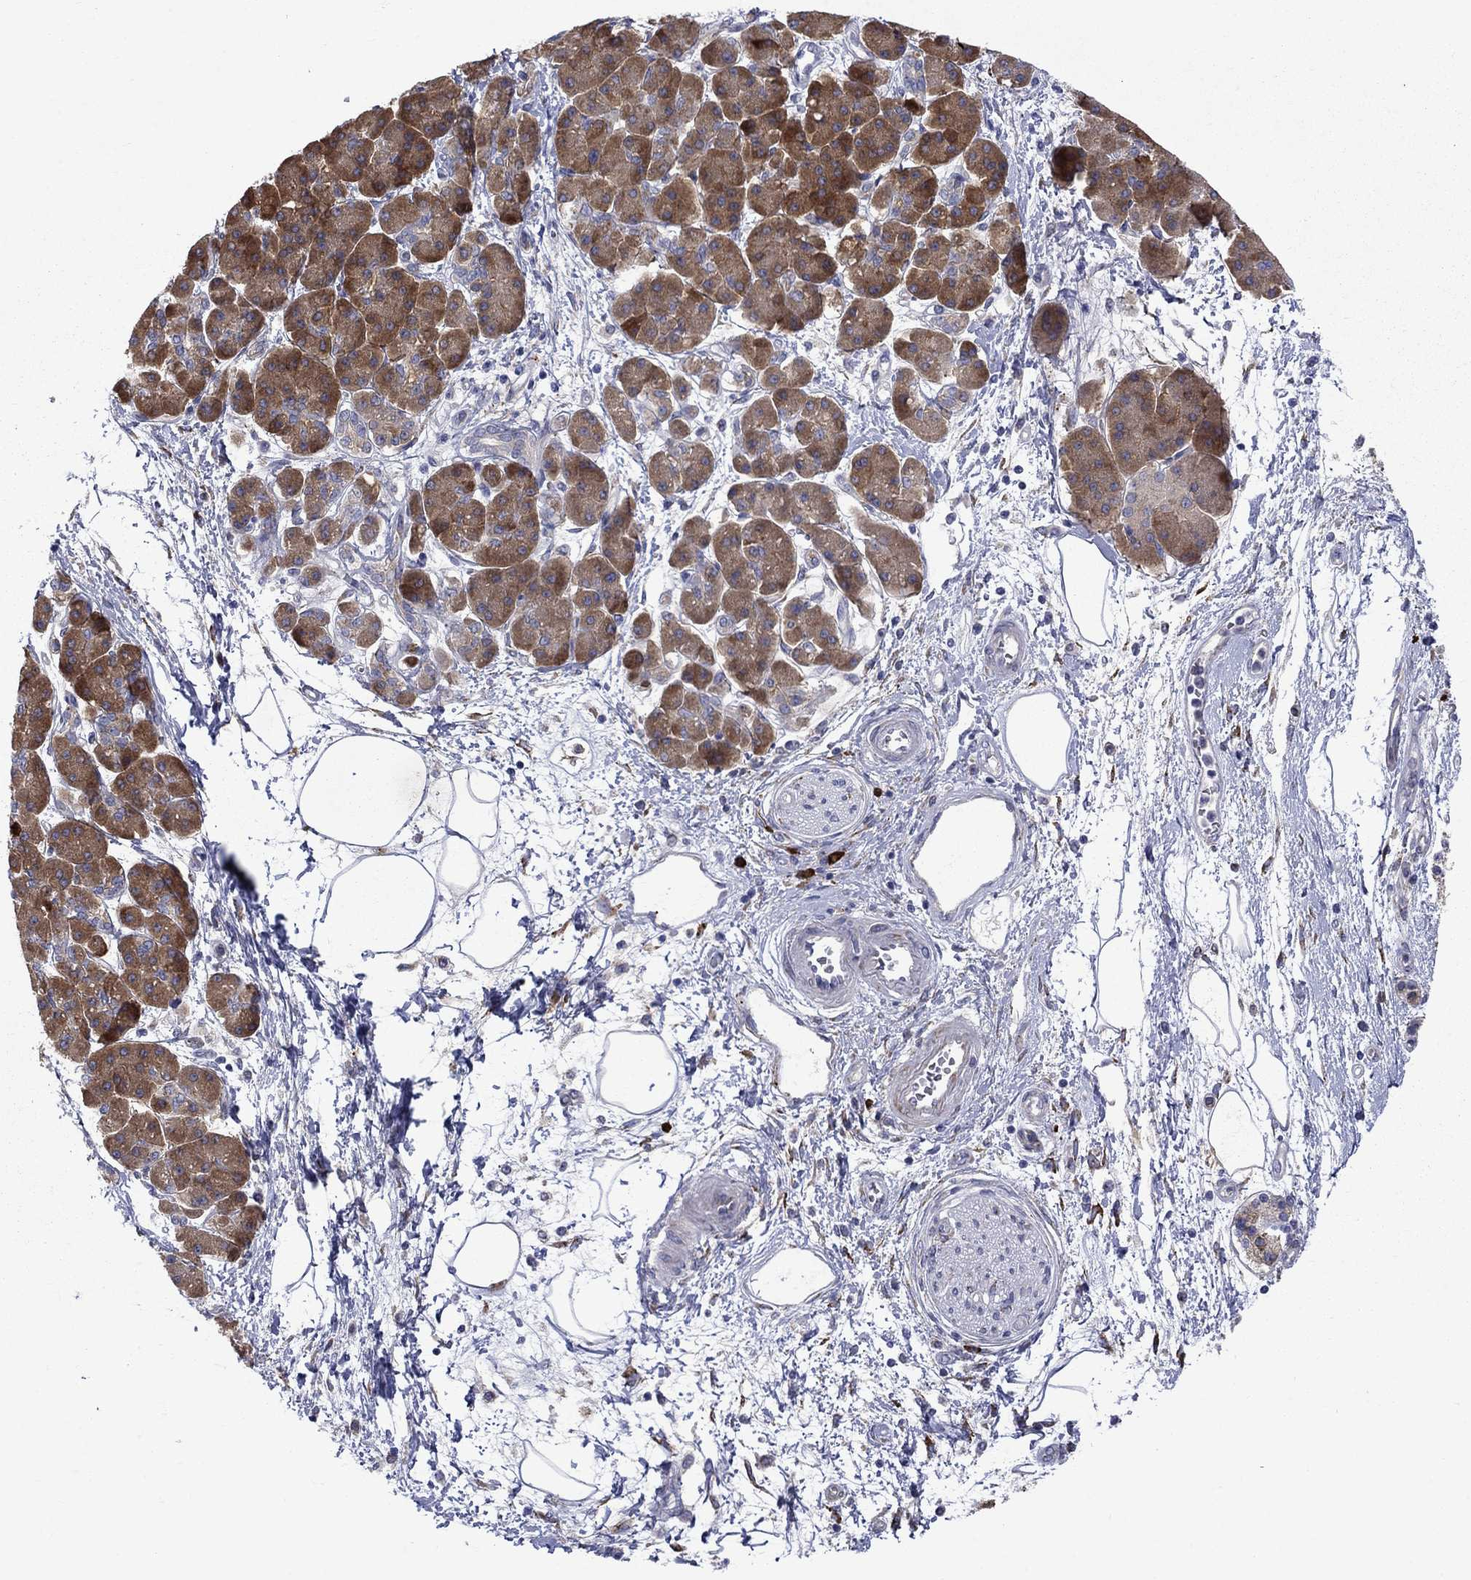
{"staining": {"intensity": "moderate", "quantity": "25%-75%", "location": "cytoplasmic/membranous"}, "tissue": "pancreatic cancer", "cell_type": "Tumor cells", "image_type": "cancer", "snomed": [{"axis": "morphology", "description": "Adenocarcinoma, NOS"}, {"axis": "topography", "description": "Pancreas"}], "caption": "A micrograph showing moderate cytoplasmic/membranous staining in approximately 25%-75% of tumor cells in pancreatic adenocarcinoma, as visualized by brown immunohistochemical staining.", "gene": "ASNS", "patient": {"sex": "female", "age": 73}}